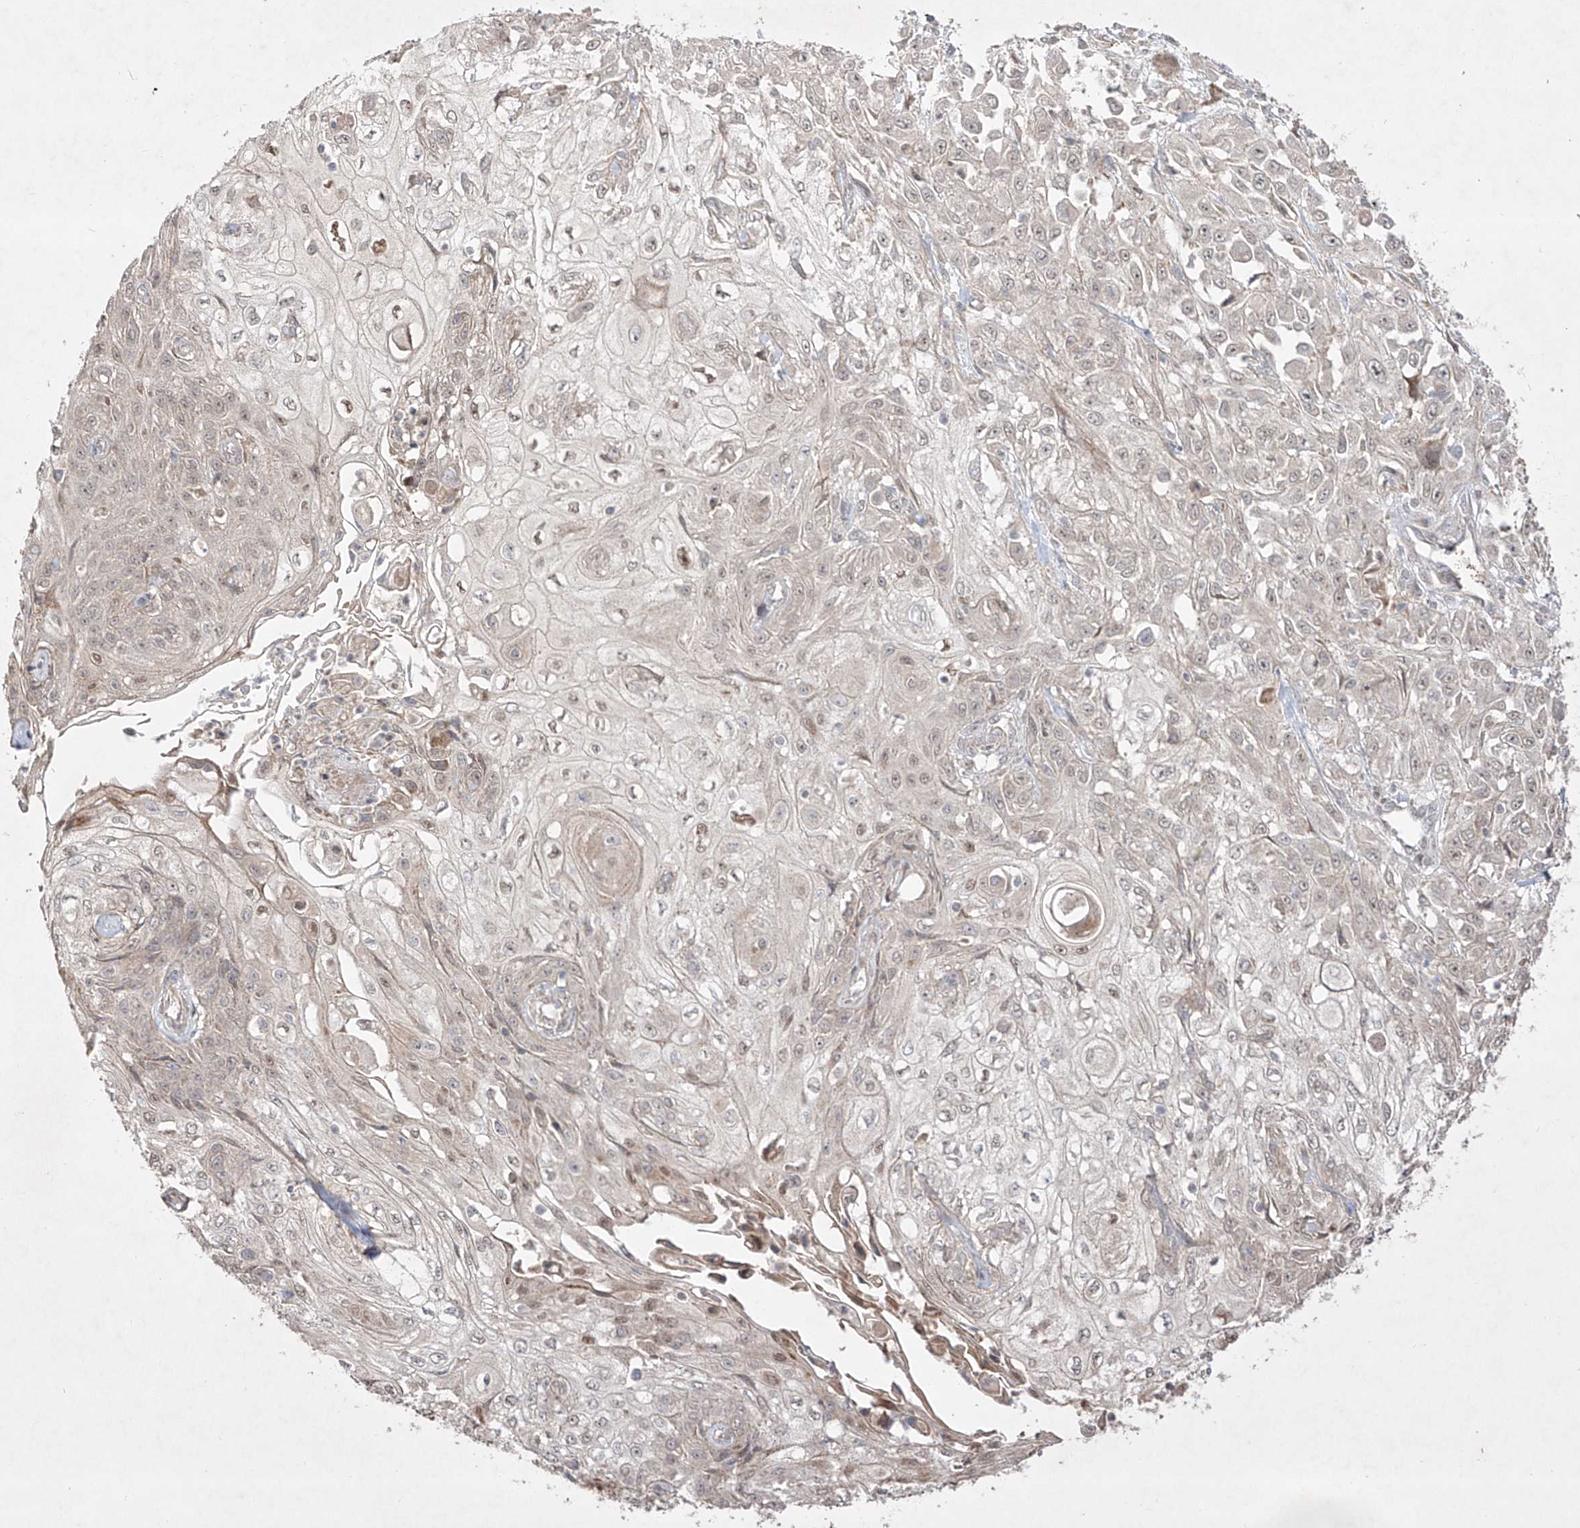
{"staining": {"intensity": "negative", "quantity": "none", "location": "none"}, "tissue": "skin cancer", "cell_type": "Tumor cells", "image_type": "cancer", "snomed": [{"axis": "morphology", "description": "Squamous cell carcinoma, NOS"}, {"axis": "morphology", "description": "Squamous cell carcinoma, metastatic, NOS"}, {"axis": "topography", "description": "Skin"}, {"axis": "topography", "description": "Lymph node"}], "caption": "This is an immunohistochemistry photomicrograph of skin squamous cell carcinoma. There is no expression in tumor cells.", "gene": "KDM1B", "patient": {"sex": "male", "age": 75}}